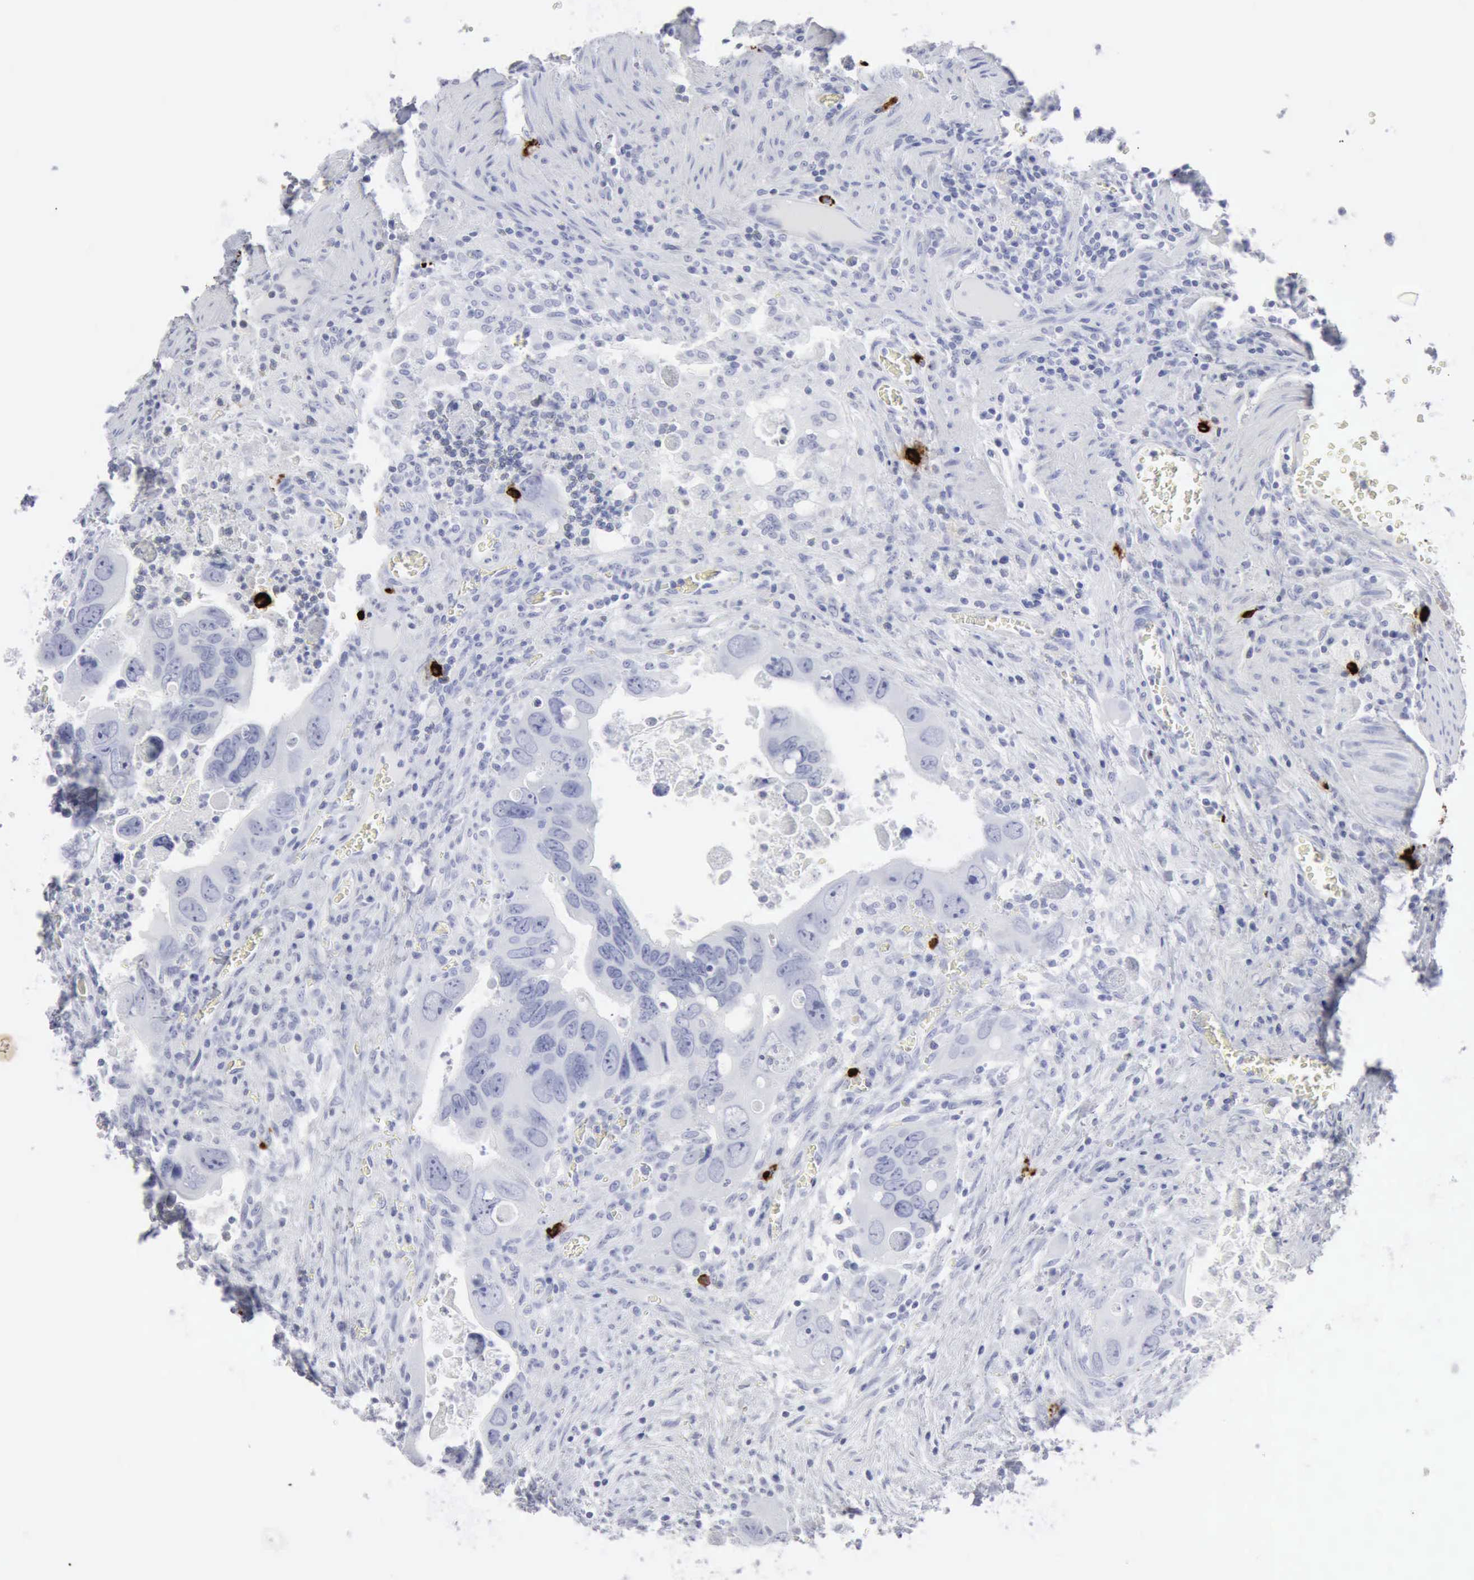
{"staining": {"intensity": "negative", "quantity": "none", "location": "none"}, "tissue": "colorectal cancer", "cell_type": "Tumor cells", "image_type": "cancer", "snomed": [{"axis": "morphology", "description": "Adenocarcinoma, NOS"}, {"axis": "topography", "description": "Rectum"}], "caption": "Human colorectal adenocarcinoma stained for a protein using immunohistochemistry (IHC) shows no staining in tumor cells.", "gene": "CMA1", "patient": {"sex": "male", "age": 70}}